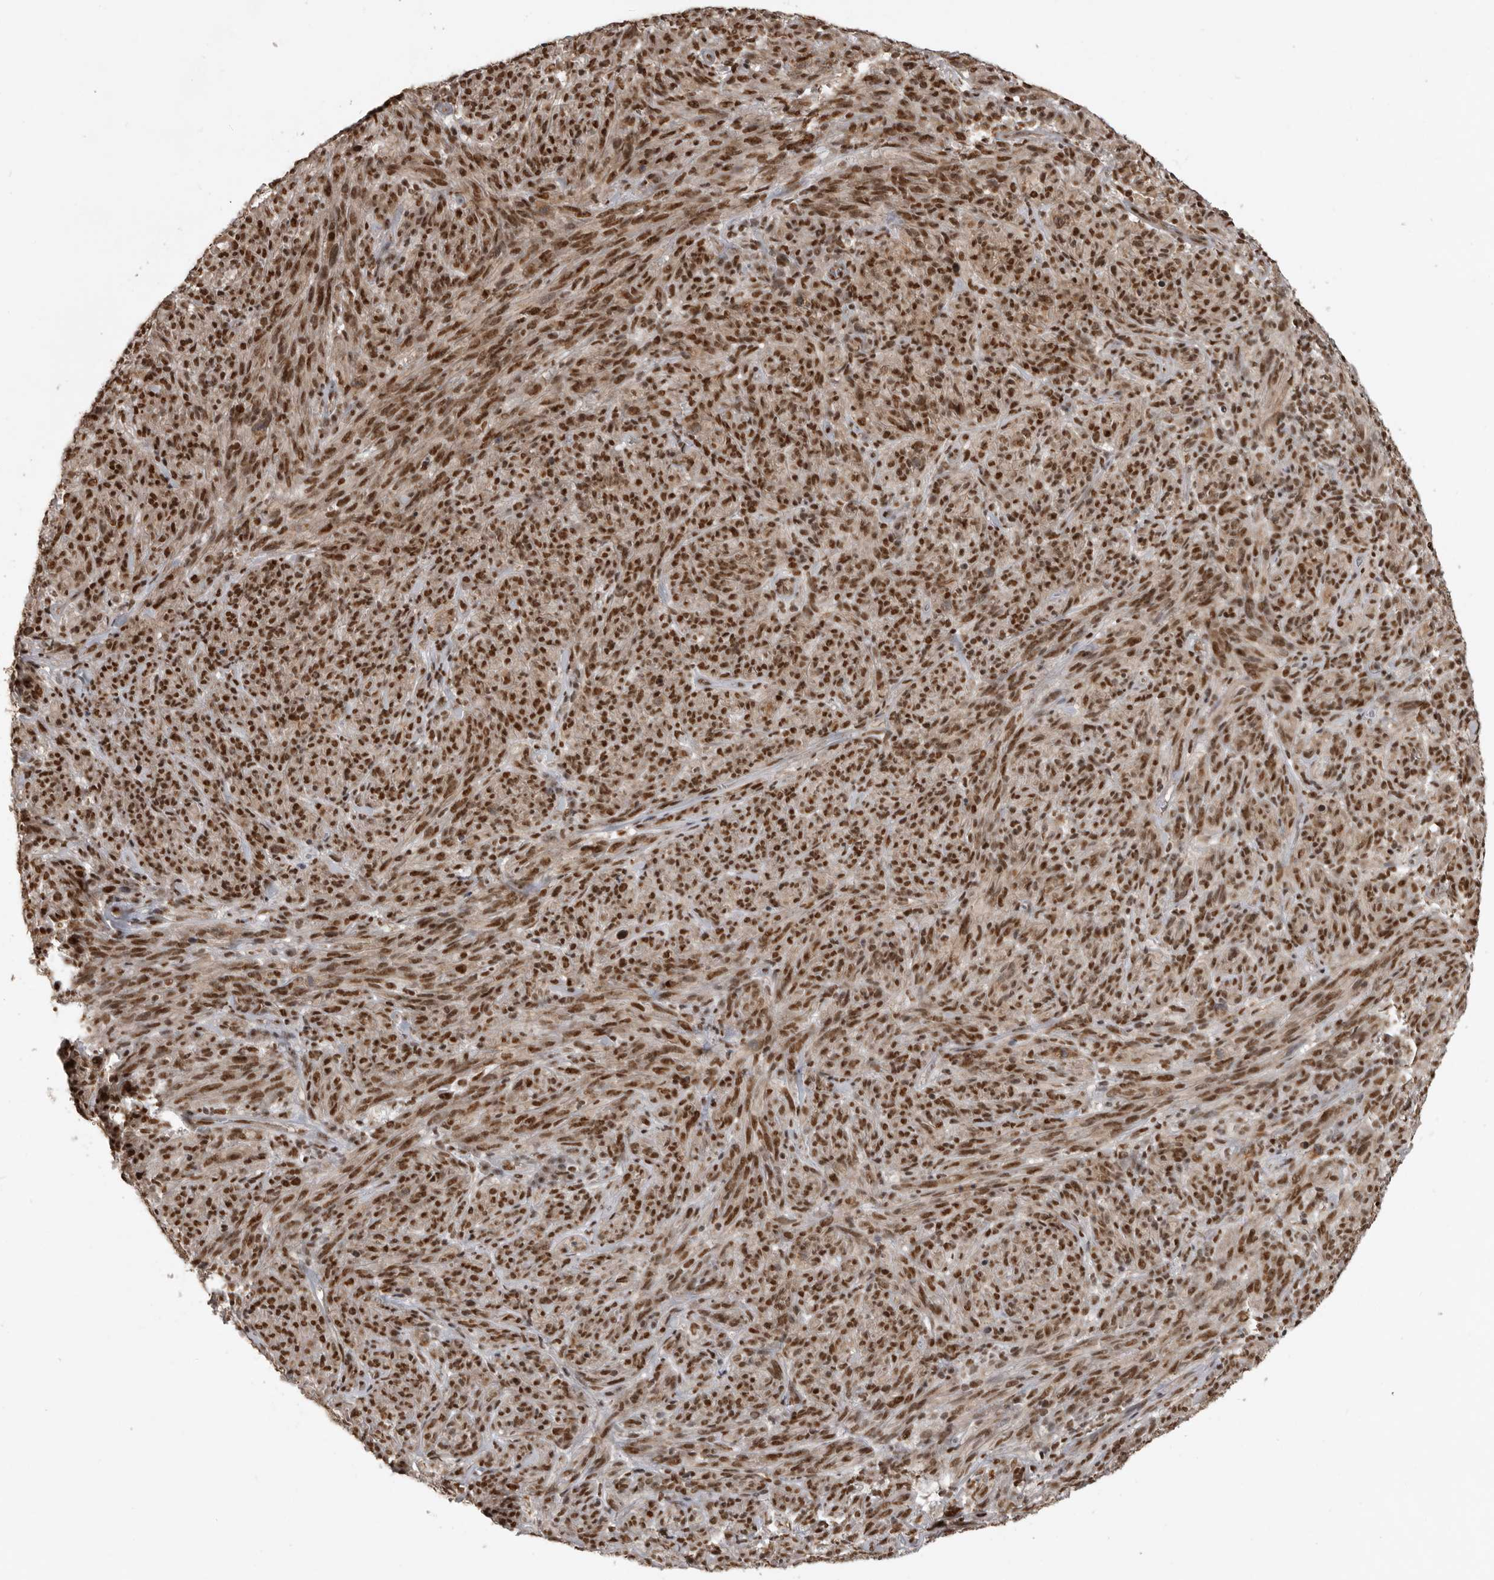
{"staining": {"intensity": "strong", "quantity": ">75%", "location": "nuclear"}, "tissue": "melanoma", "cell_type": "Tumor cells", "image_type": "cancer", "snomed": [{"axis": "morphology", "description": "Malignant melanoma, NOS"}, {"axis": "topography", "description": "Skin of head"}], "caption": "Strong nuclear protein expression is present in approximately >75% of tumor cells in malignant melanoma. (DAB IHC with brightfield microscopy, high magnification).", "gene": "CBLL1", "patient": {"sex": "male", "age": 96}}